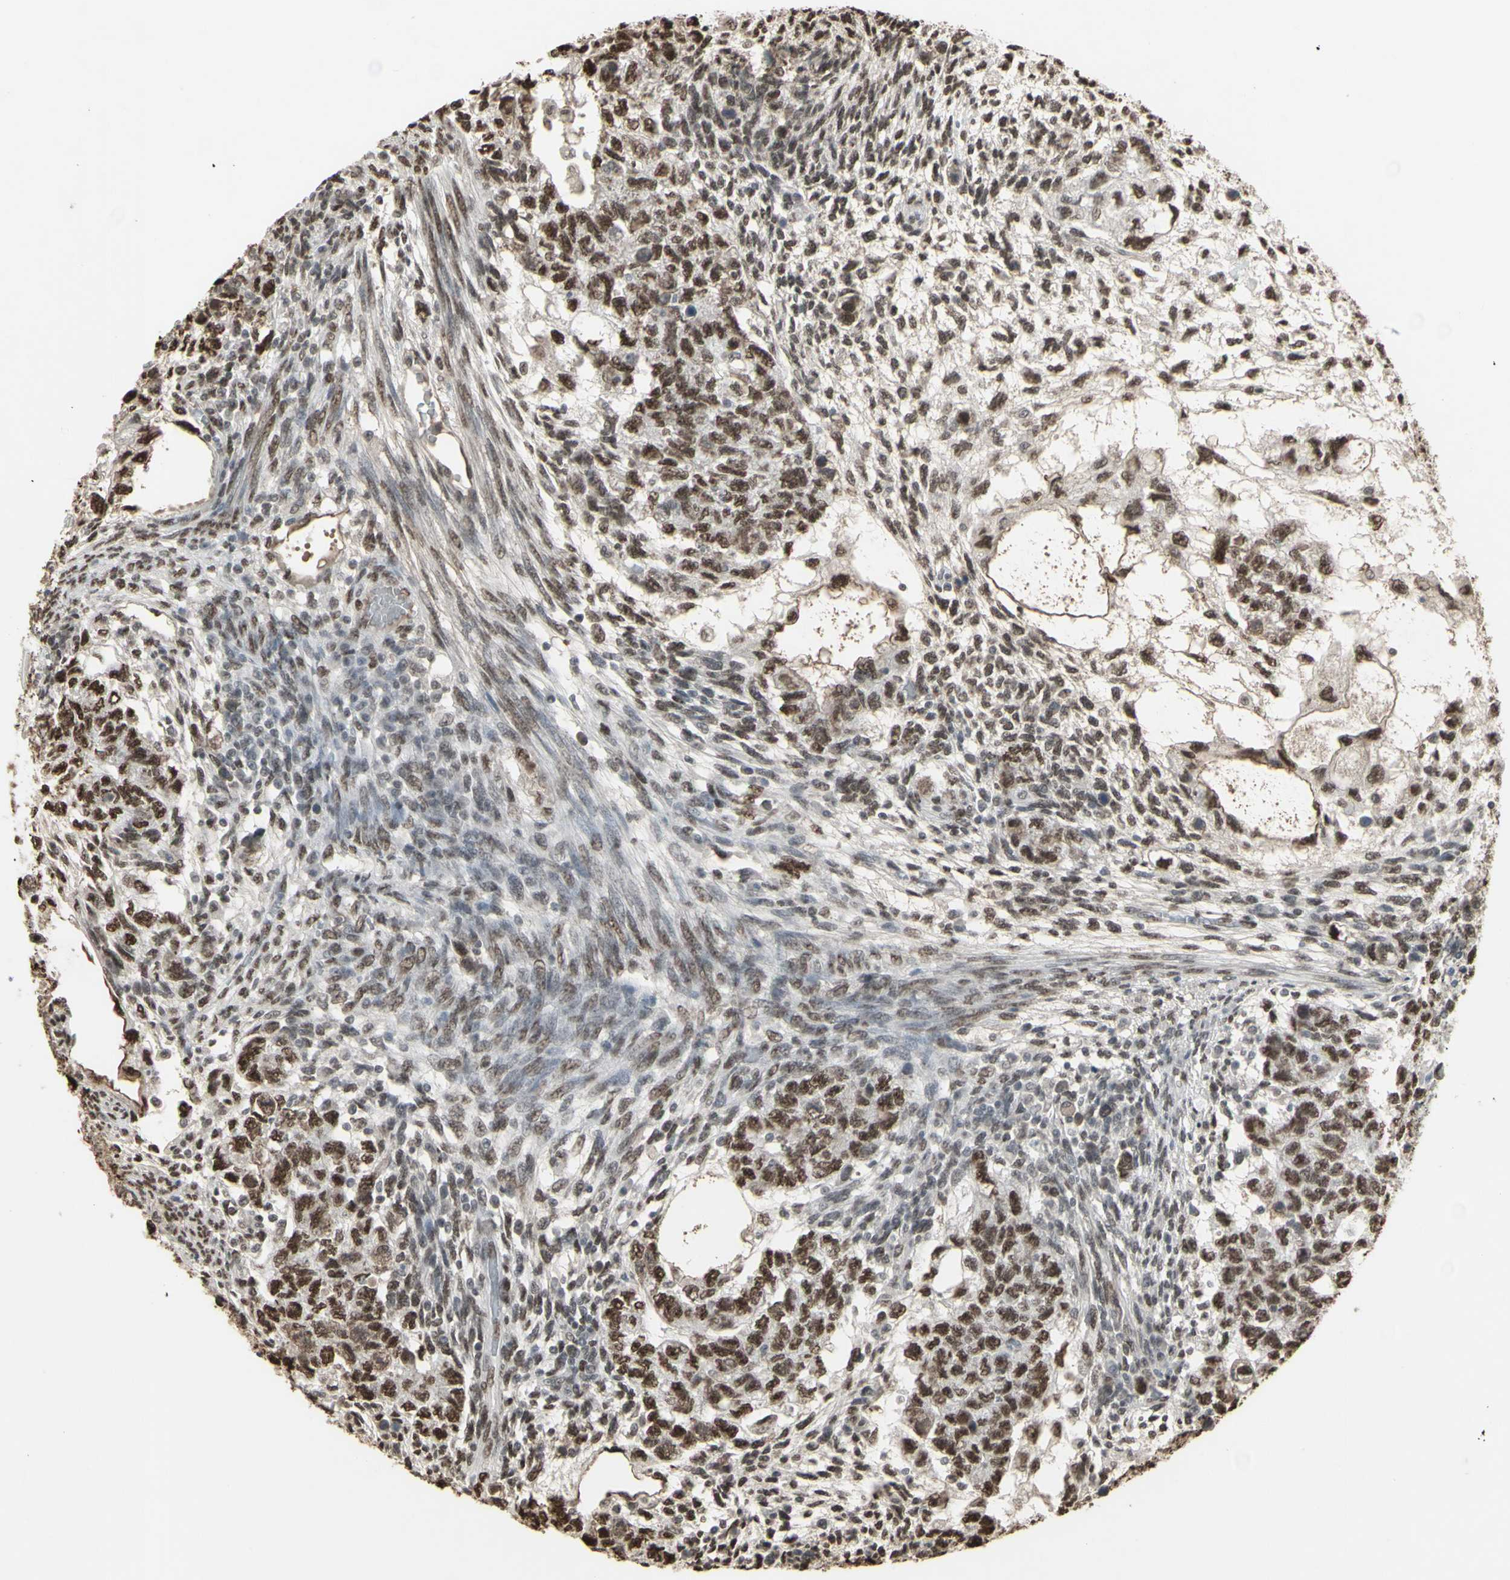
{"staining": {"intensity": "strong", "quantity": ">75%", "location": "nuclear"}, "tissue": "testis cancer", "cell_type": "Tumor cells", "image_type": "cancer", "snomed": [{"axis": "morphology", "description": "Normal tissue, NOS"}, {"axis": "morphology", "description": "Carcinoma, Embryonal, NOS"}, {"axis": "topography", "description": "Testis"}], "caption": "Approximately >75% of tumor cells in human embryonal carcinoma (testis) exhibit strong nuclear protein expression as visualized by brown immunohistochemical staining.", "gene": "TRIM28", "patient": {"sex": "male", "age": 36}}